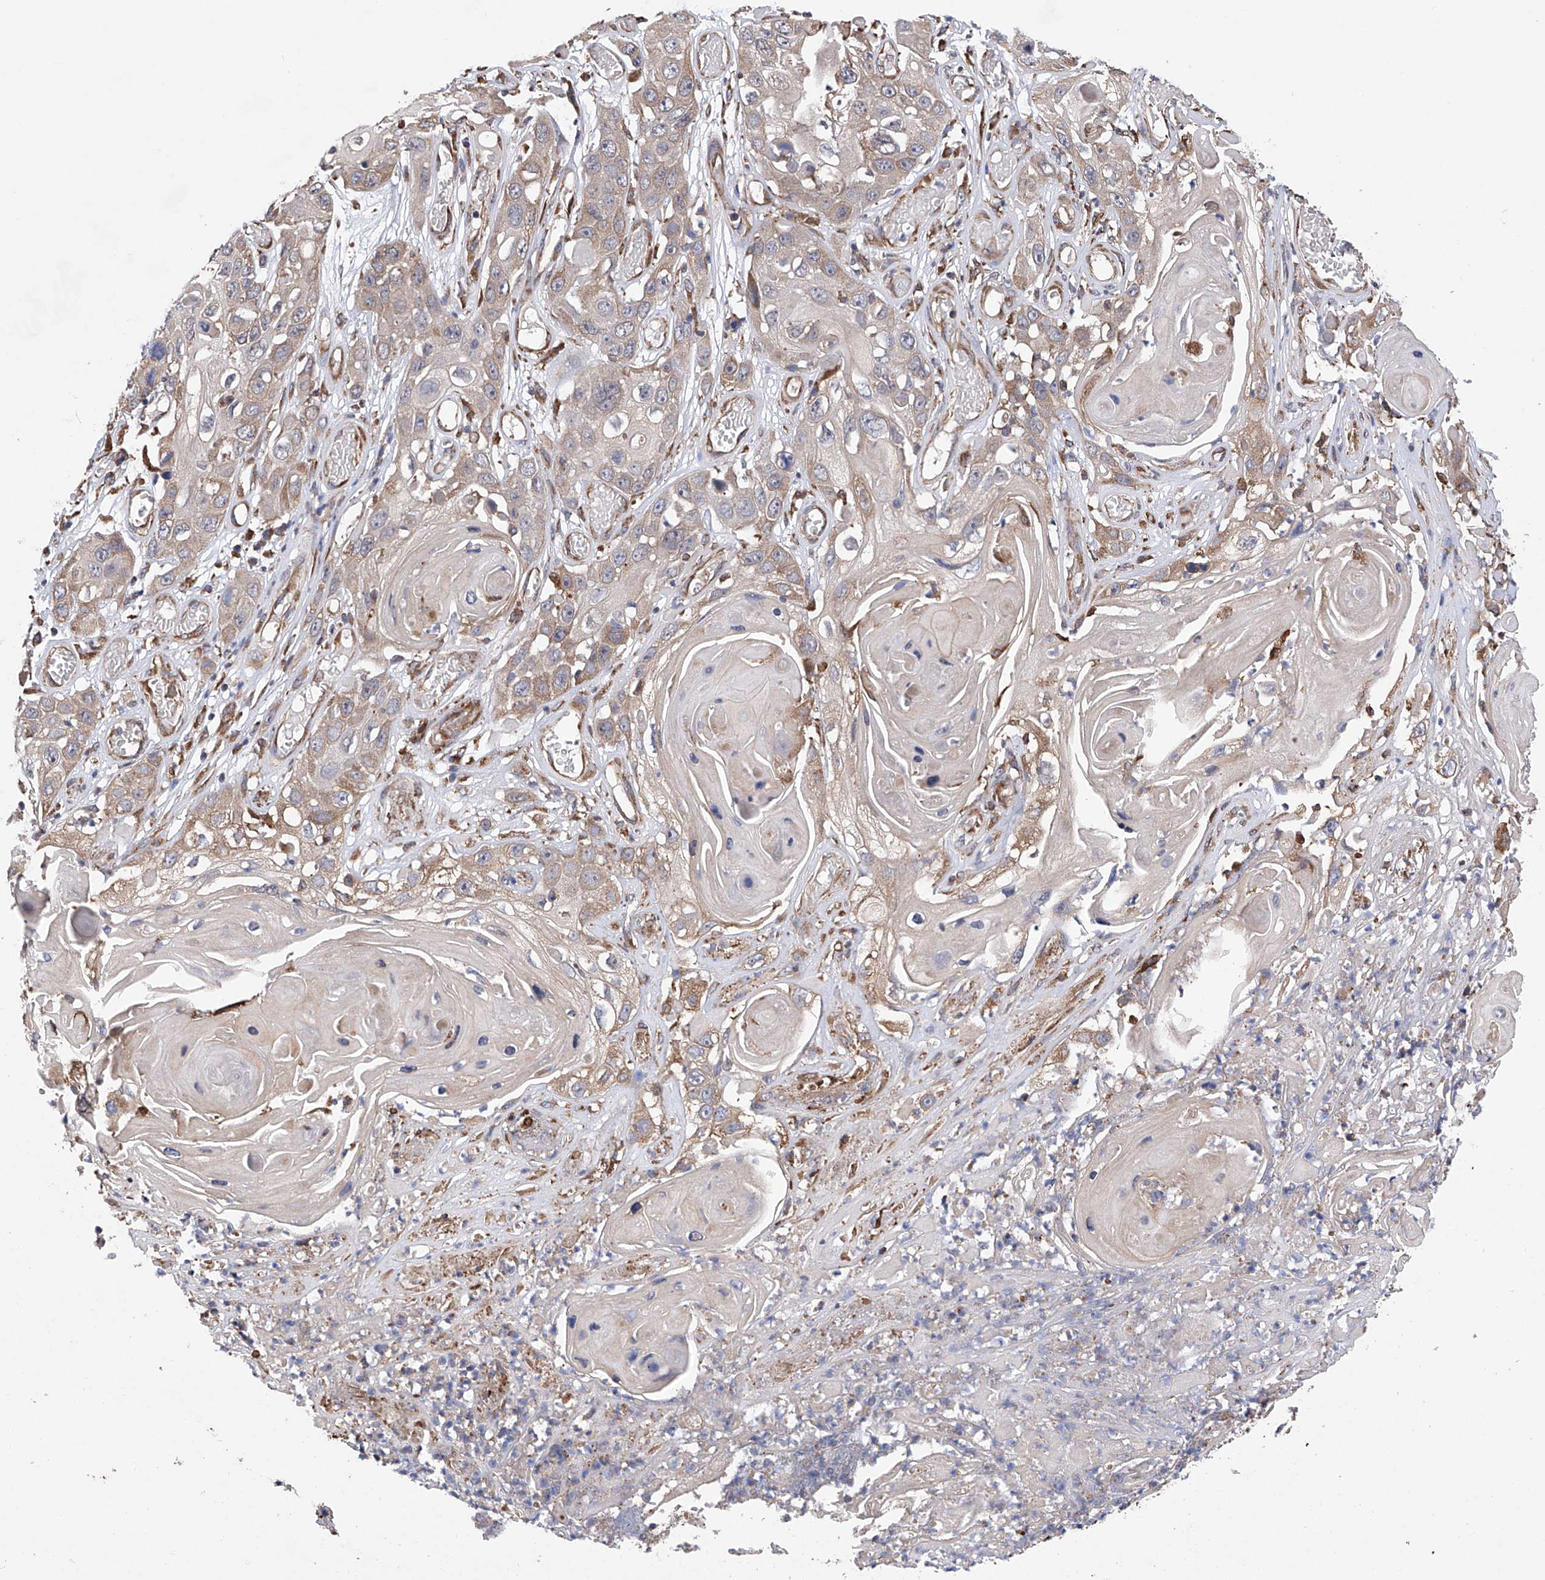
{"staining": {"intensity": "weak", "quantity": "25%-75%", "location": "cytoplasmic/membranous"}, "tissue": "skin cancer", "cell_type": "Tumor cells", "image_type": "cancer", "snomed": [{"axis": "morphology", "description": "Squamous cell carcinoma, NOS"}, {"axis": "topography", "description": "Skin"}], "caption": "Squamous cell carcinoma (skin) tissue shows weak cytoplasmic/membranous staining in approximately 25%-75% of tumor cells, visualized by immunohistochemistry. (DAB = brown stain, brightfield microscopy at high magnification).", "gene": "DNAH8", "patient": {"sex": "male", "age": 55}}